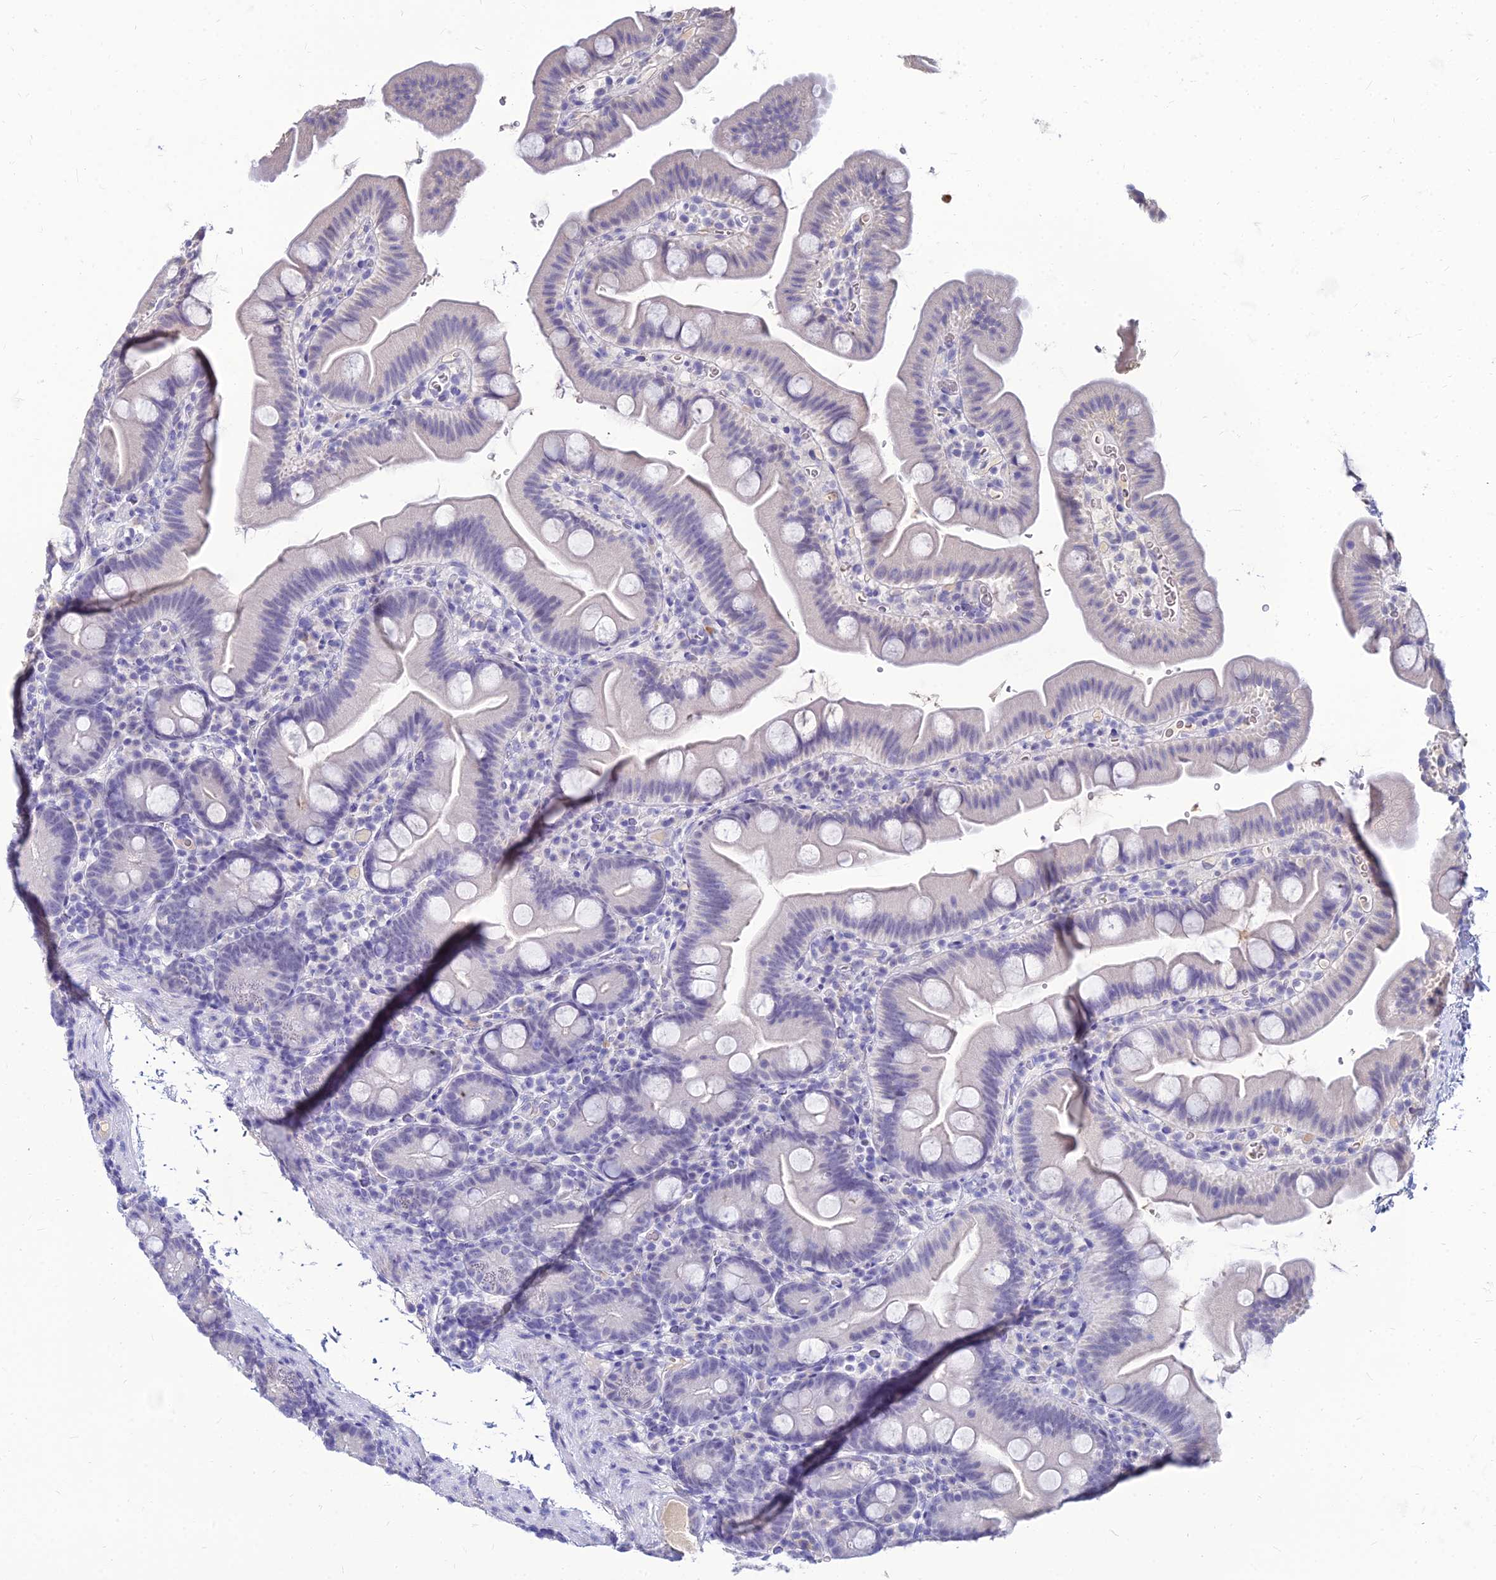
{"staining": {"intensity": "negative", "quantity": "none", "location": "none"}, "tissue": "small intestine", "cell_type": "Glandular cells", "image_type": "normal", "snomed": [{"axis": "morphology", "description": "Normal tissue, NOS"}, {"axis": "topography", "description": "Small intestine"}], "caption": "This is an immunohistochemistry photomicrograph of unremarkable human small intestine. There is no expression in glandular cells.", "gene": "GOLGA6A", "patient": {"sex": "female", "age": 68}}